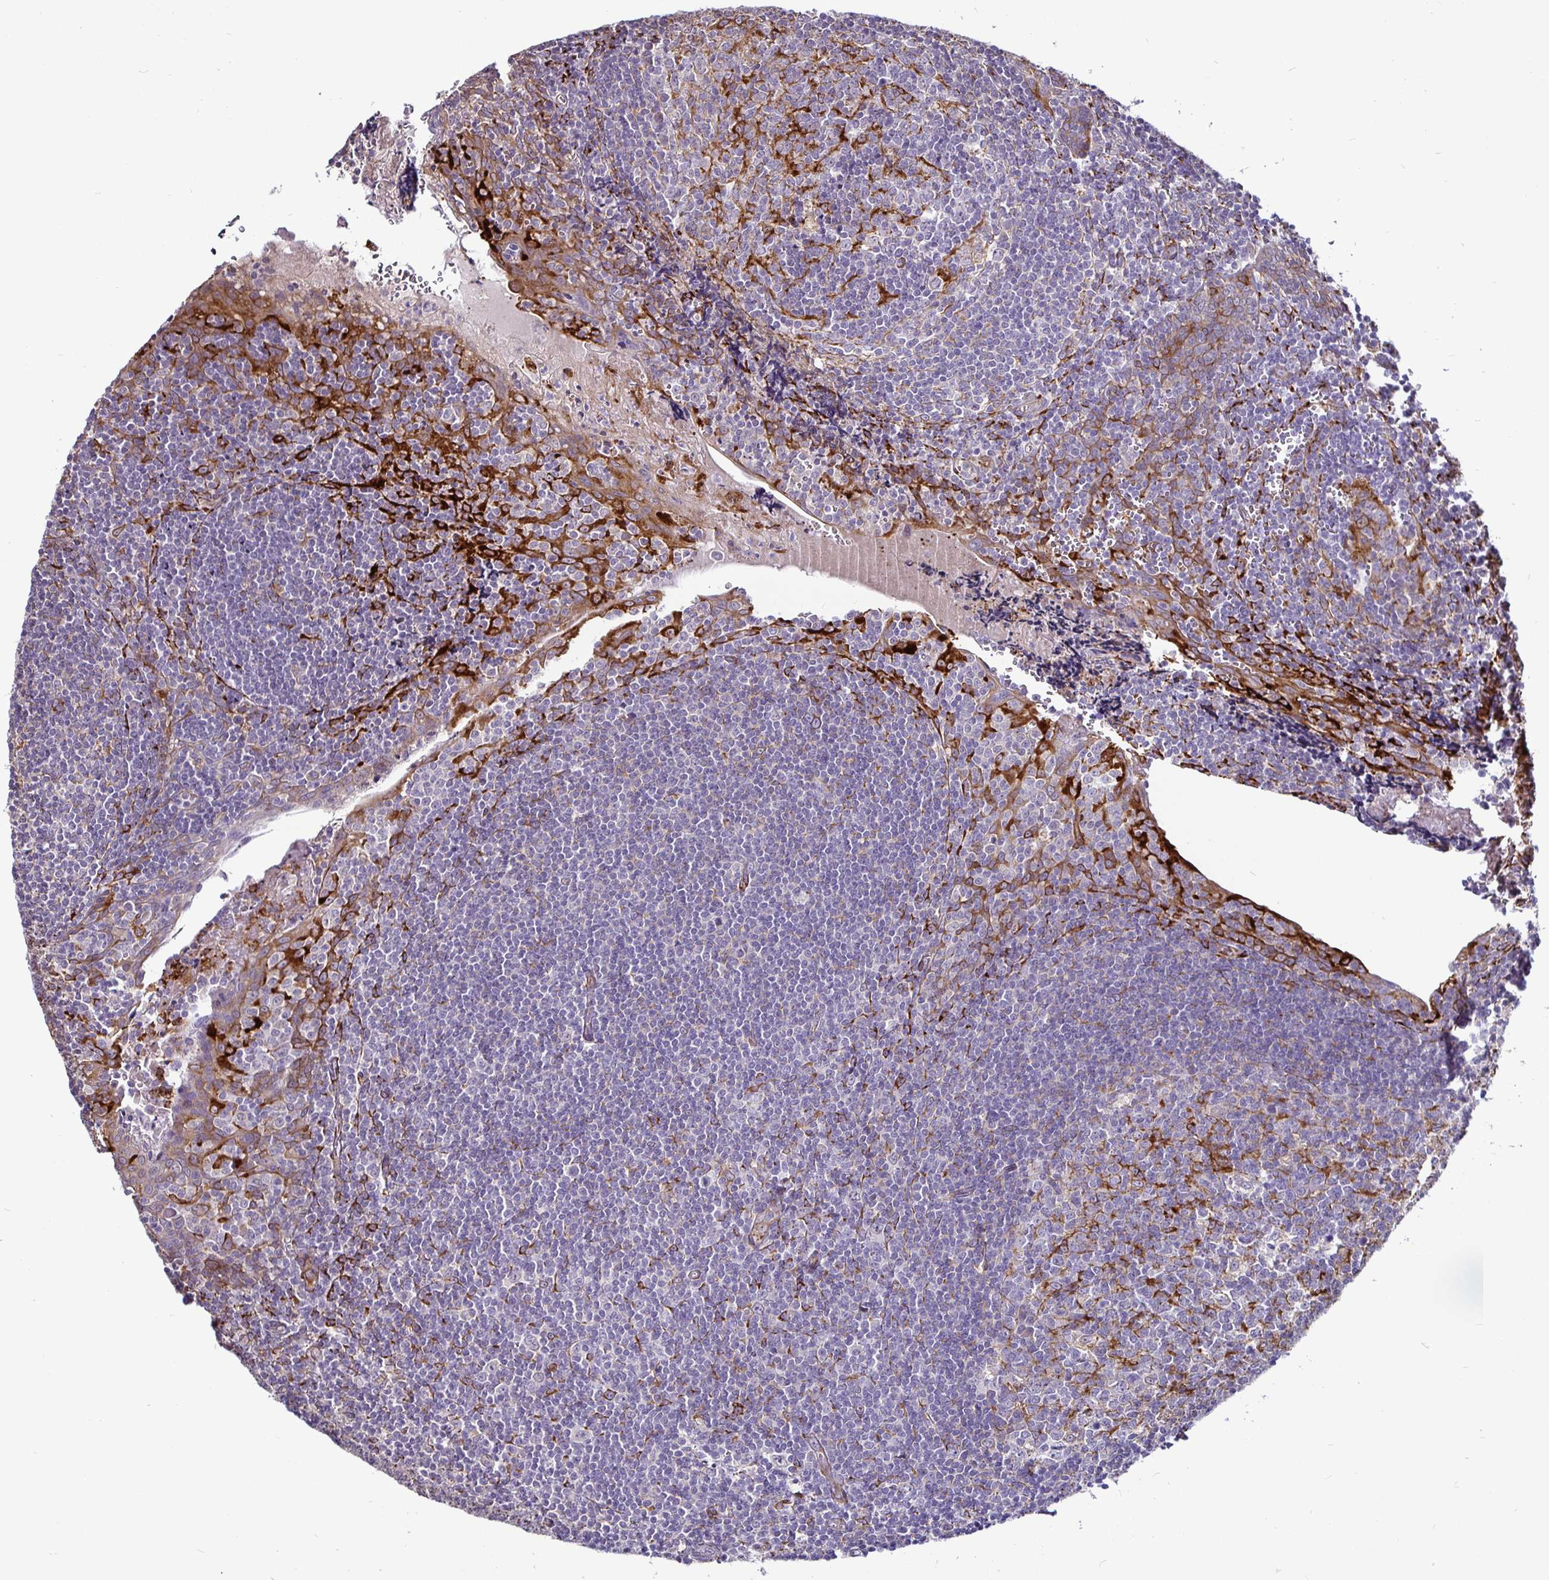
{"staining": {"intensity": "moderate", "quantity": "25%-75%", "location": "cytoplasmic/membranous"}, "tissue": "tonsil", "cell_type": "Germinal center cells", "image_type": "normal", "snomed": [{"axis": "morphology", "description": "Normal tissue, NOS"}, {"axis": "morphology", "description": "Inflammation, NOS"}, {"axis": "topography", "description": "Tonsil"}], "caption": "DAB immunohistochemical staining of benign human tonsil exhibits moderate cytoplasmic/membranous protein expression in approximately 25%-75% of germinal center cells. (DAB = brown stain, brightfield microscopy at high magnification).", "gene": "P4HA2", "patient": {"sex": "female", "age": 31}}